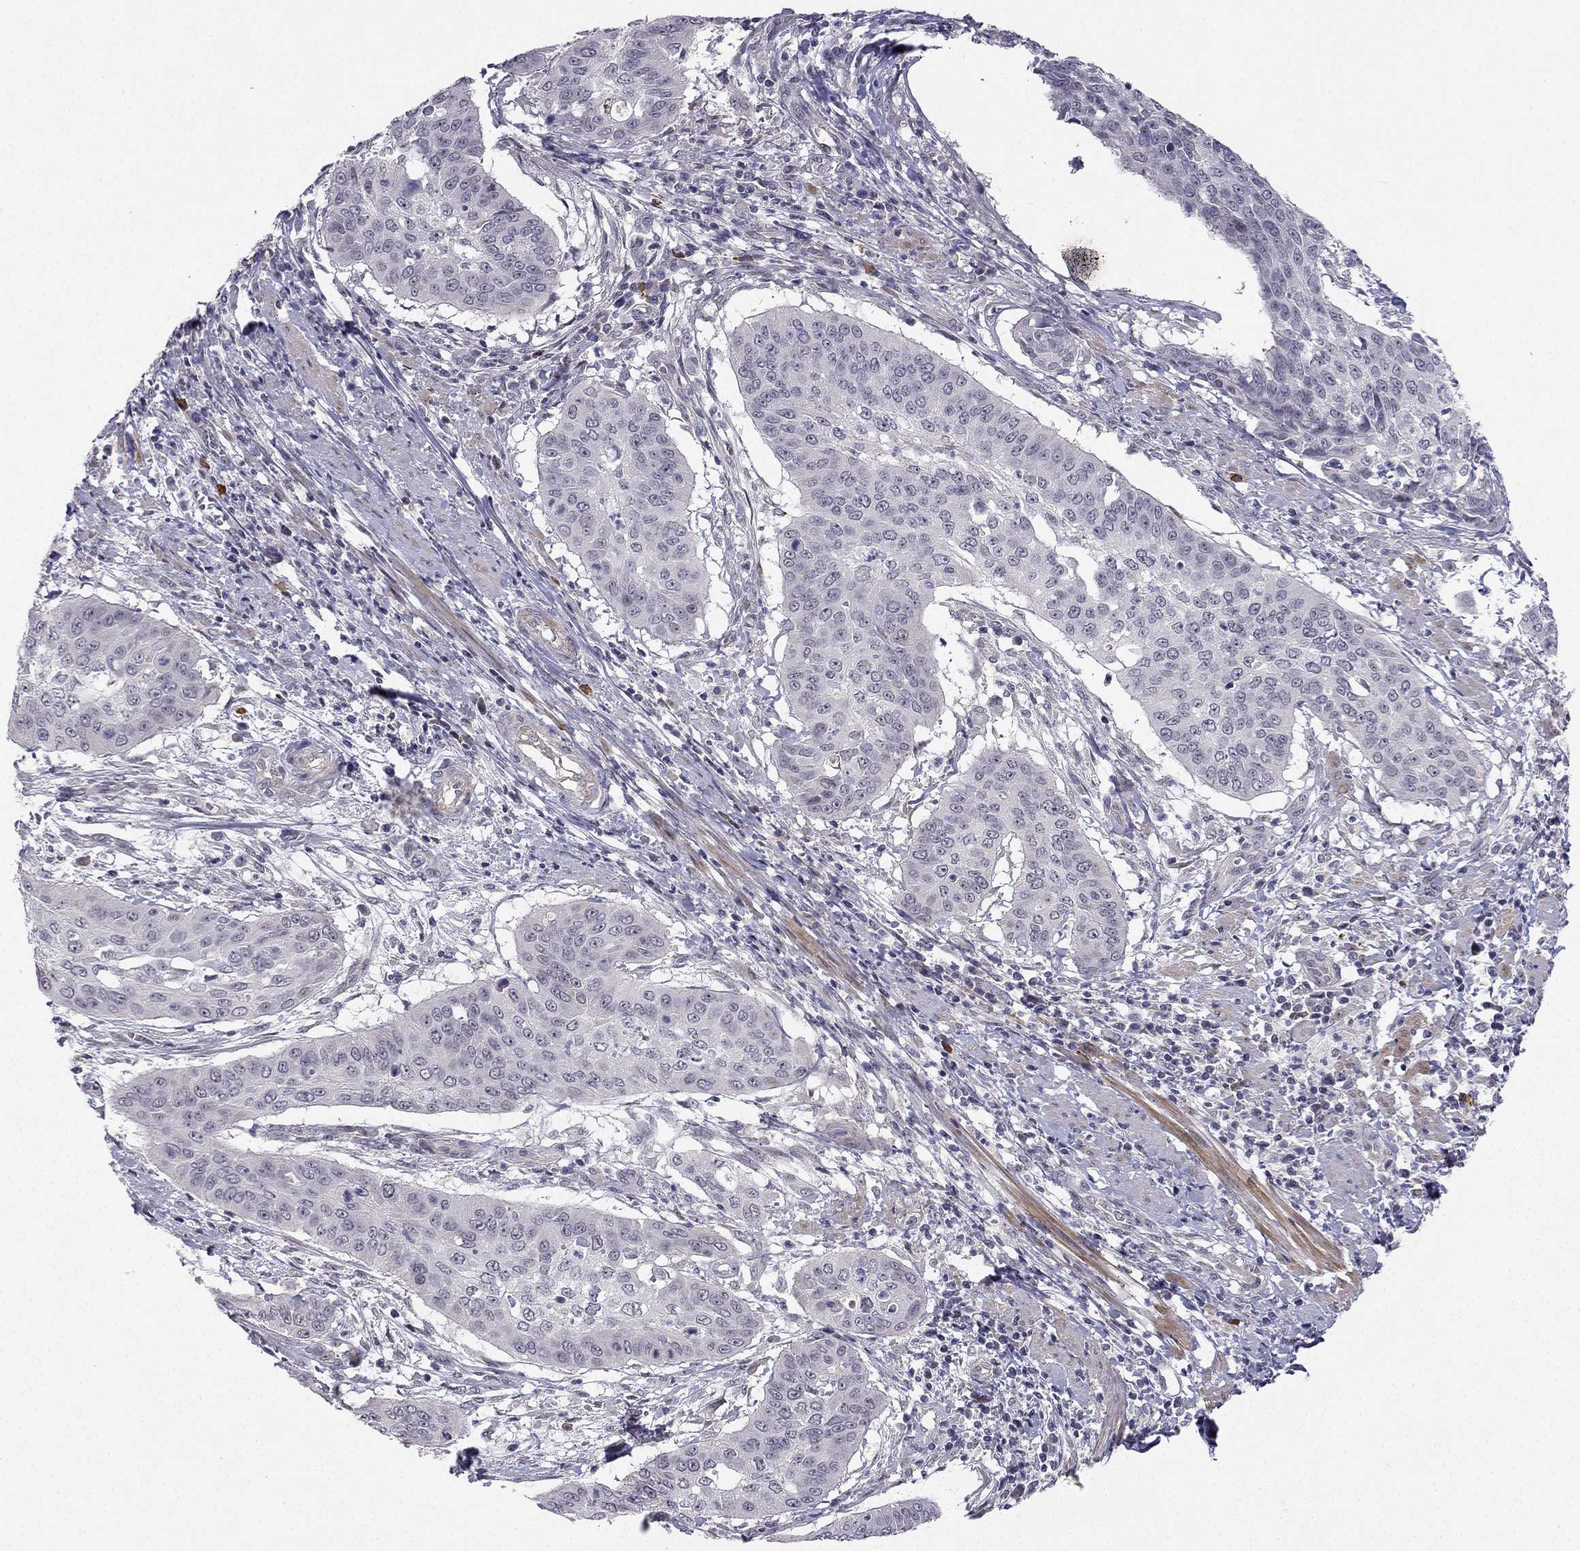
{"staining": {"intensity": "negative", "quantity": "none", "location": "none"}, "tissue": "cervical cancer", "cell_type": "Tumor cells", "image_type": "cancer", "snomed": [{"axis": "morphology", "description": "Squamous cell carcinoma, NOS"}, {"axis": "topography", "description": "Cervix"}], "caption": "Immunohistochemical staining of human cervical squamous cell carcinoma shows no significant staining in tumor cells. The staining is performed using DAB brown chromogen with nuclei counter-stained in using hematoxylin.", "gene": "CHST8", "patient": {"sex": "female", "age": 39}}